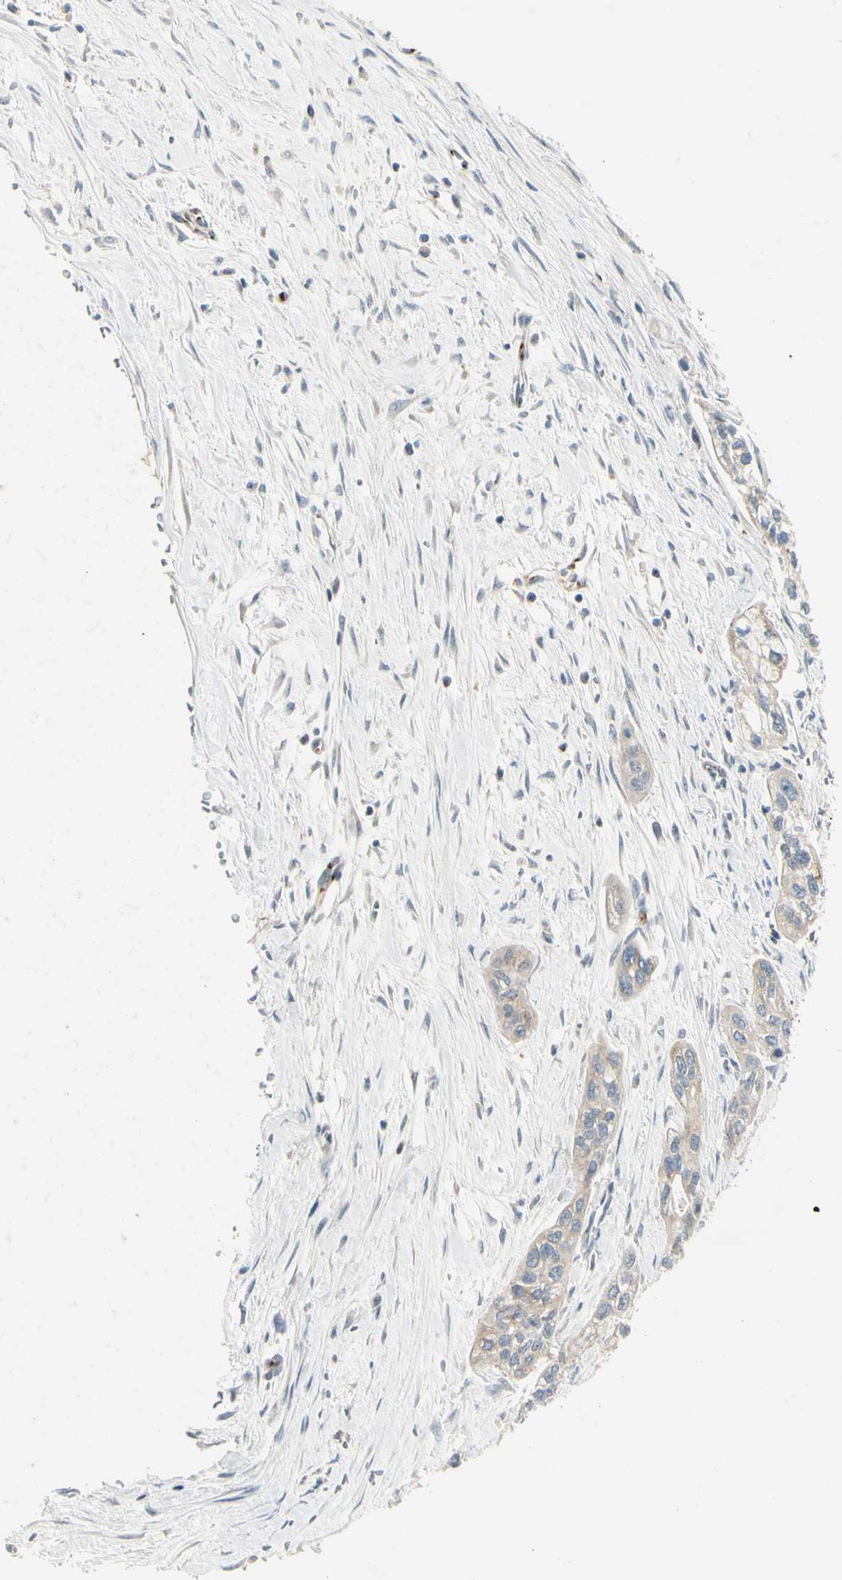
{"staining": {"intensity": "moderate", "quantity": ">75%", "location": "cytoplasmic/membranous"}, "tissue": "pancreatic cancer", "cell_type": "Tumor cells", "image_type": "cancer", "snomed": [{"axis": "morphology", "description": "Adenocarcinoma, NOS"}, {"axis": "topography", "description": "Pancreas"}], "caption": "Protein expression analysis of human pancreatic cancer (adenocarcinoma) reveals moderate cytoplasmic/membranous positivity in approximately >75% of tumor cells. Nuclei are stained in blue.", "gene": "MANSC1", "patient": {"sex": "male", "age": 74}}